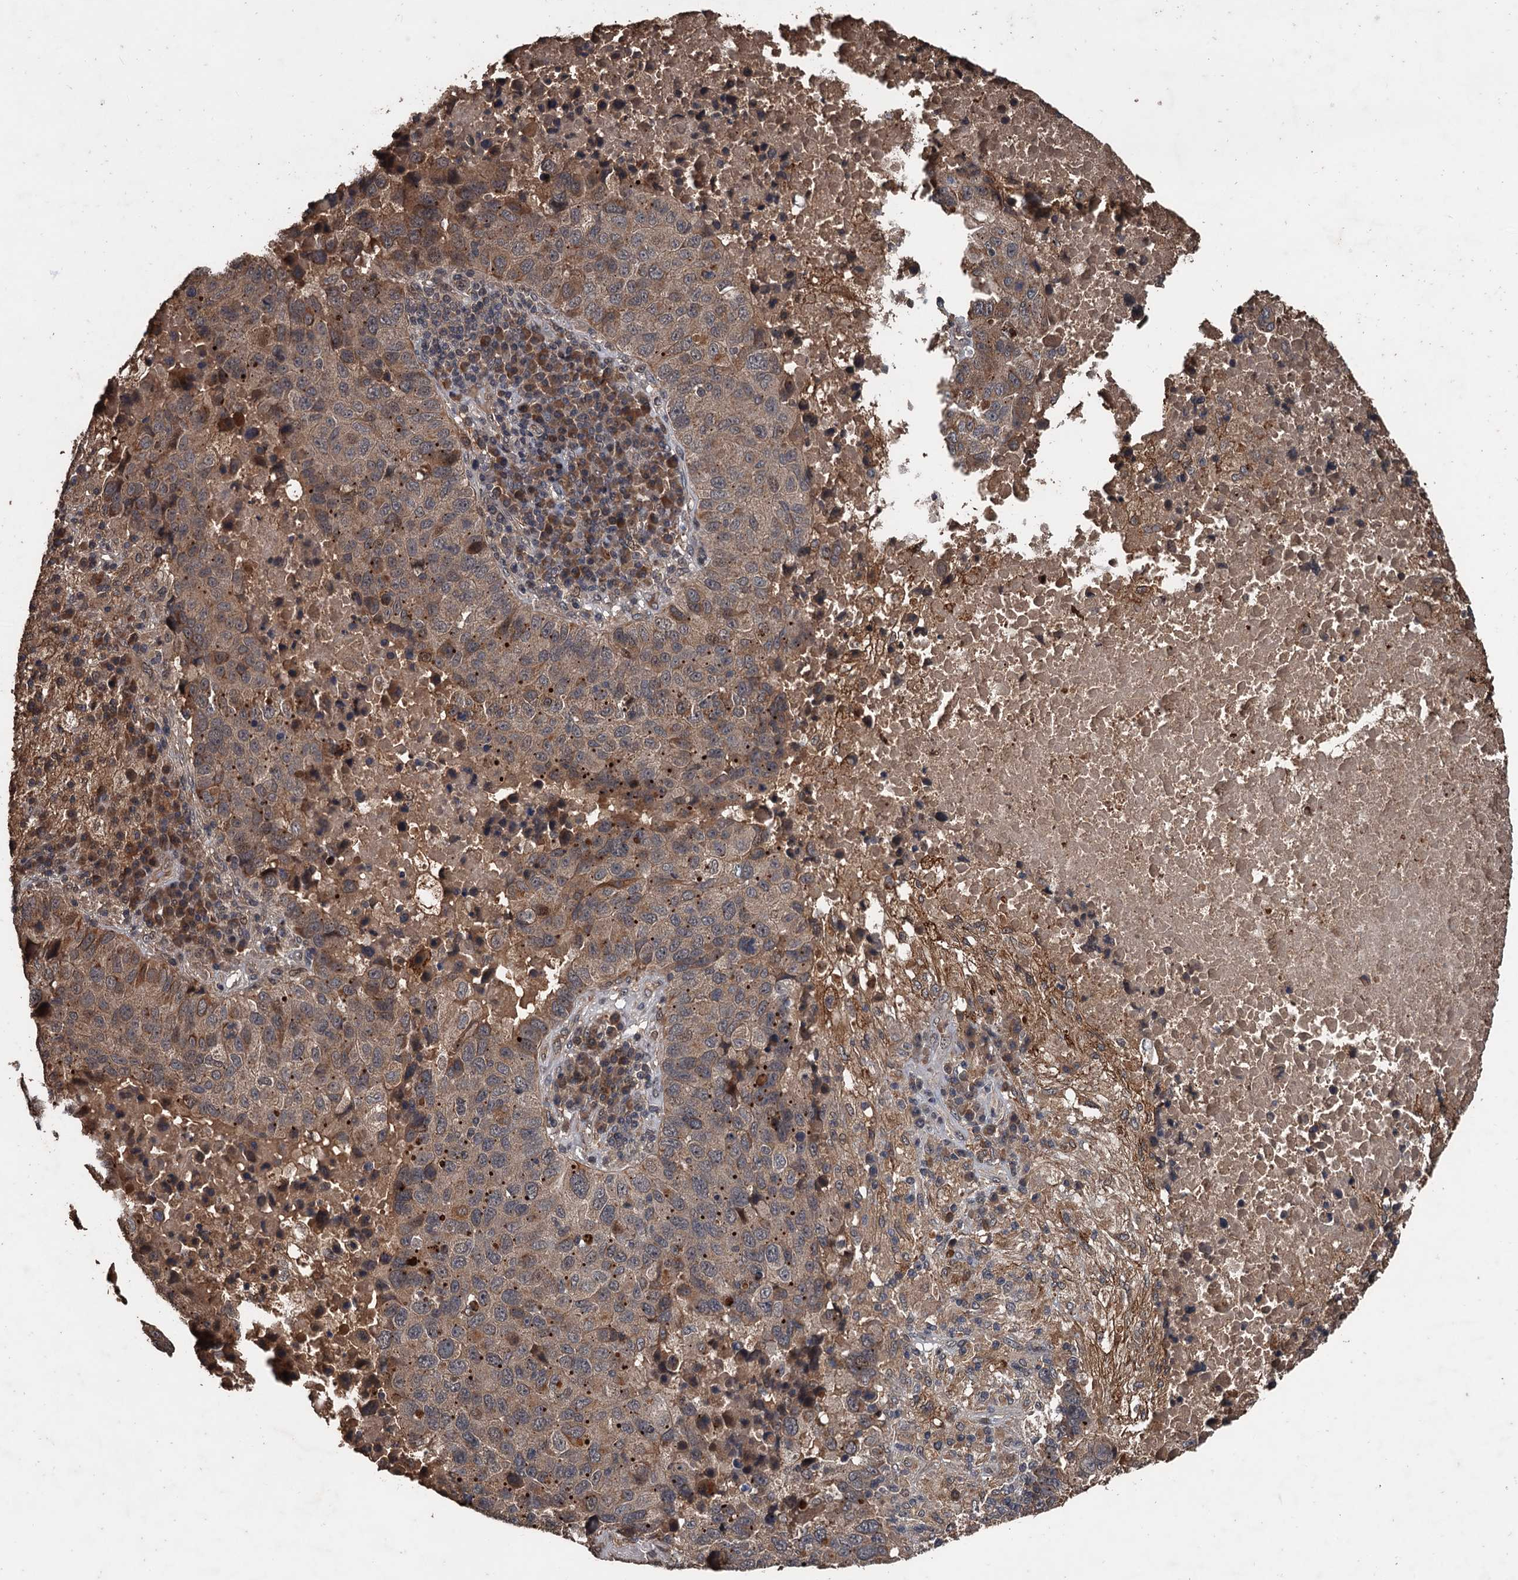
{"staining": {"intensity": "moderate", "quantity": "25%-75%", "location": "cytoplasmic/membranous"}, "tissue": "lung cancer", "cell_type": "Tumor cells", "image_type": "cancer", "snomed": [{"axis": "morphology", "description": "Squamous cell carcinoma, NOS"}, {"axis": "topography", "description": "Lung"}], "caption": "Lung cancer was stained to show a protein in brown. There is medium levels of moderate cytoplasmic/membranous positivity in approximately 25%-75% of tumor cells. (DAB IHC, brown staining for protein, blue staining for nuclei).", "gene": "ZNF438", "patient": {"sex": "male", "age": 73}}